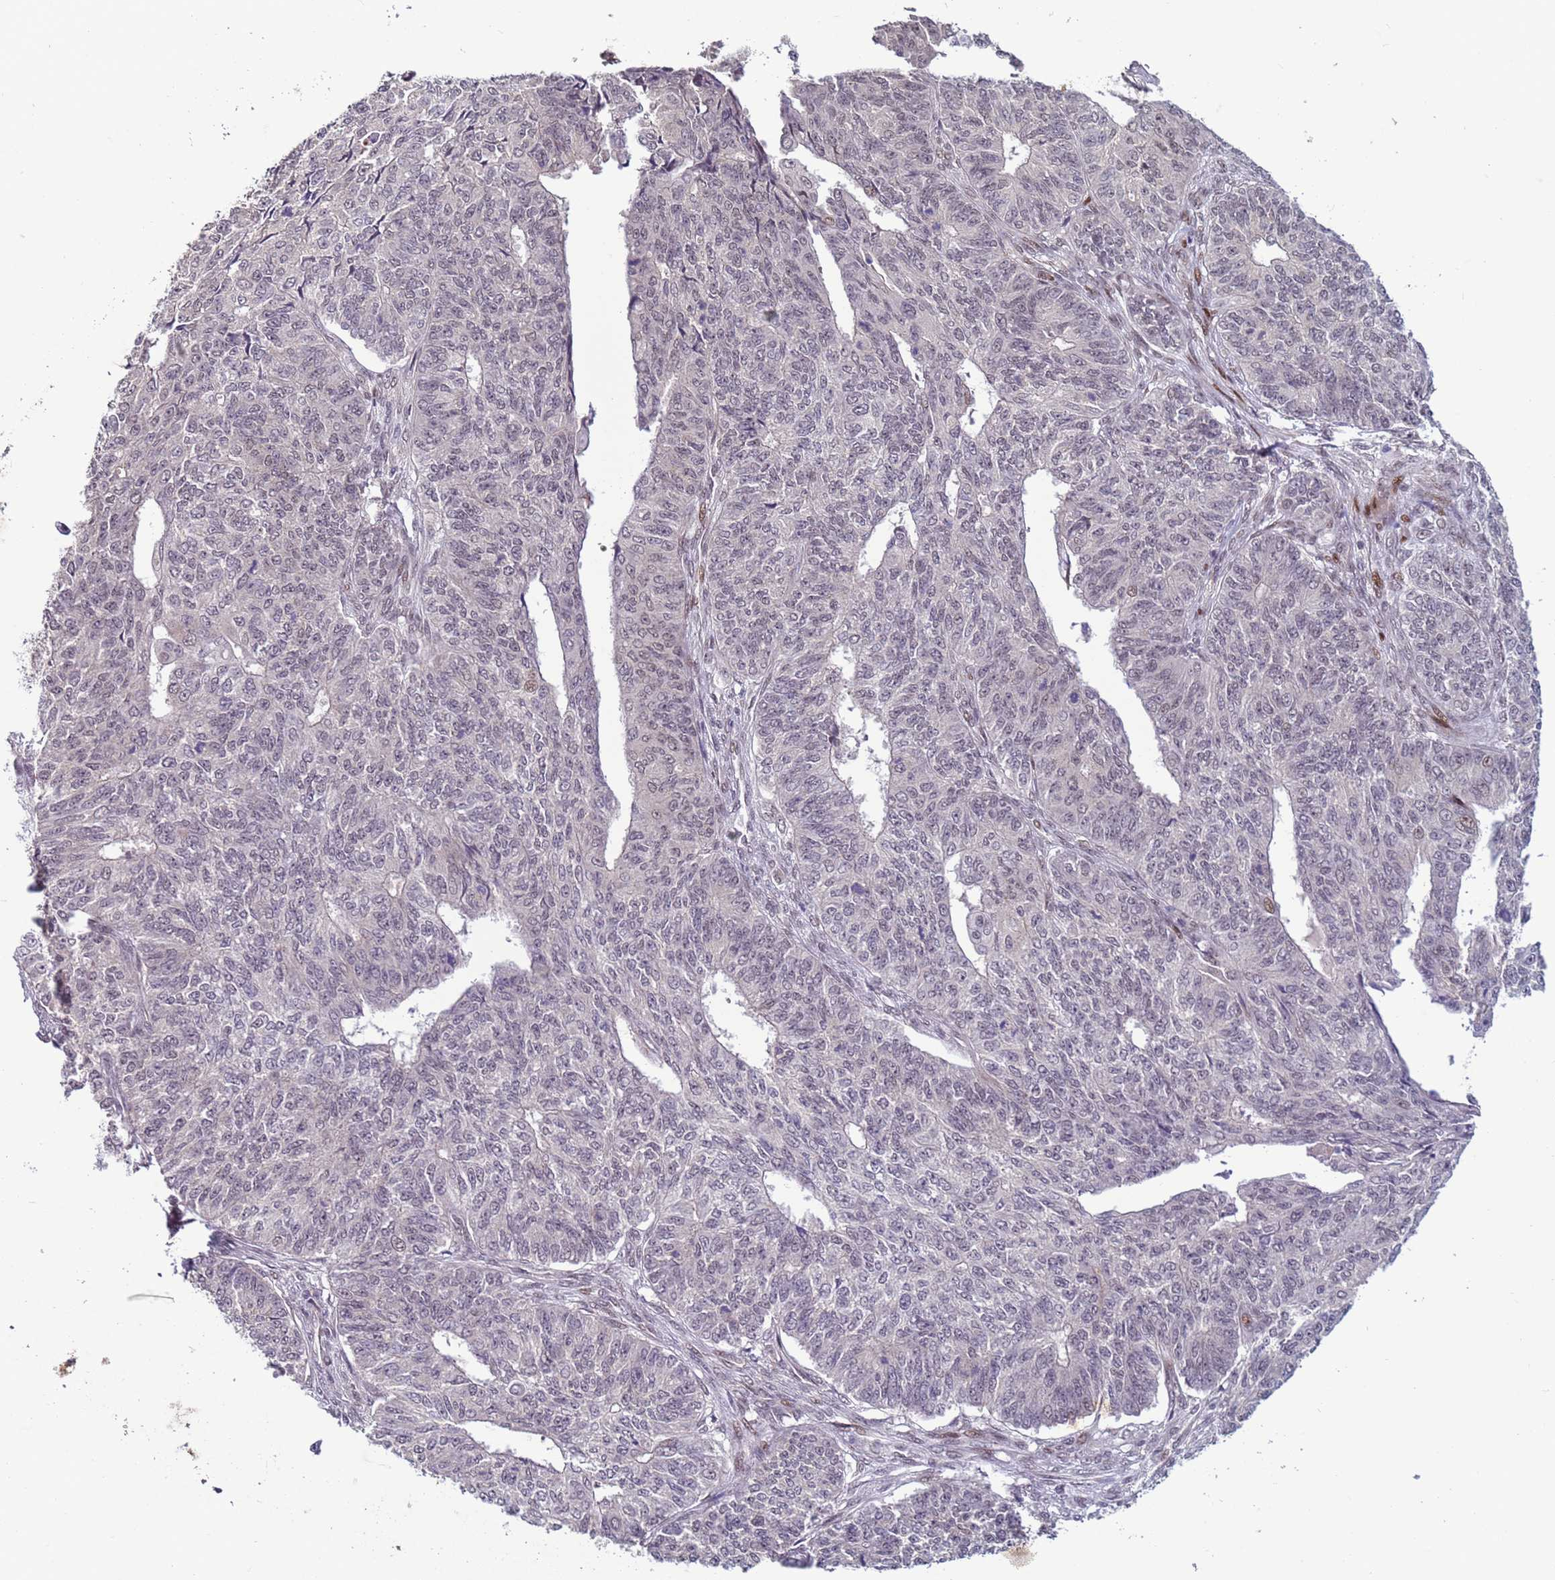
{"staining": {"intensity": "negative", "quantity": "none", "location": "none"}, "tissue": "endometrial cancer", "cell_type": "Tumor cells", "image_type": "cancer", "snomed": [{"axis": "morphology", "description": "Adenocarcinoma, NOS"}, {"axis": "topography", "description": "Endometrium"}], "caption": "Immunohistochemical staining of human adenocarcinoma (endometrial) demonstrates no significant staining in tumor cells.", "gene": "SHC3", "patient": {"sex": "female", "age": 32}}